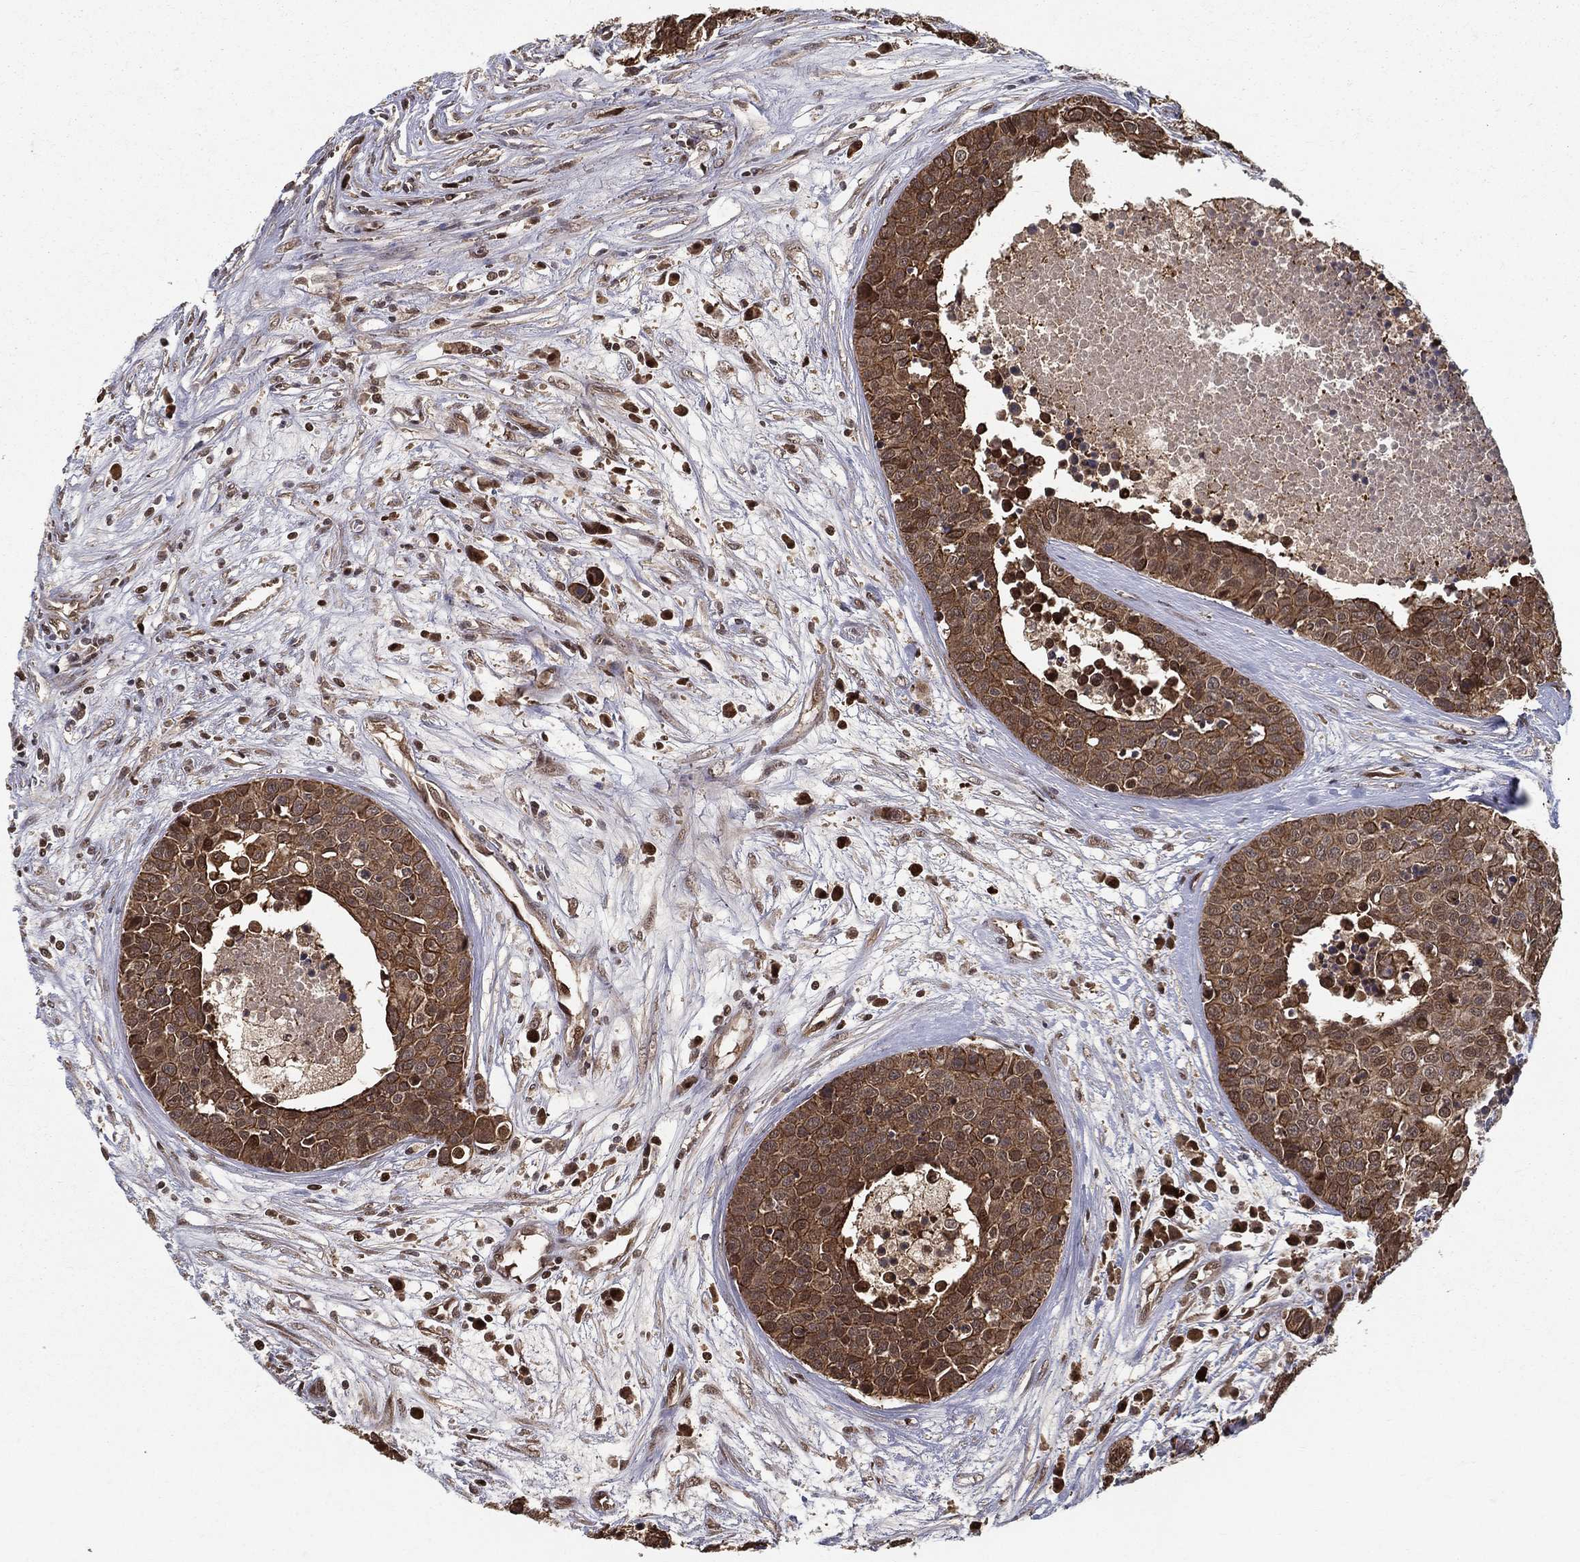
{"staining": {"intensity": "moderate", "quantity": ">75%", "location": "cytoplasmic/membranous"}, "tissue": "carcinoid", "cell_type": "Tumor cells", "image_type": "cancer", "snomed": [{"axis": "morphology", "description": "Carcinoid, malignant, NOS"}, {"axis": "topography", "description": "Colon"}], "caption": "The micrograph demonstrates staining of carcinoid, revealing moderate cytoplasmic/membranous protein expression (brown color) within tumor cells.", "gene": "SLC6A6", "patient": {"sex": "male", "age": 81}}